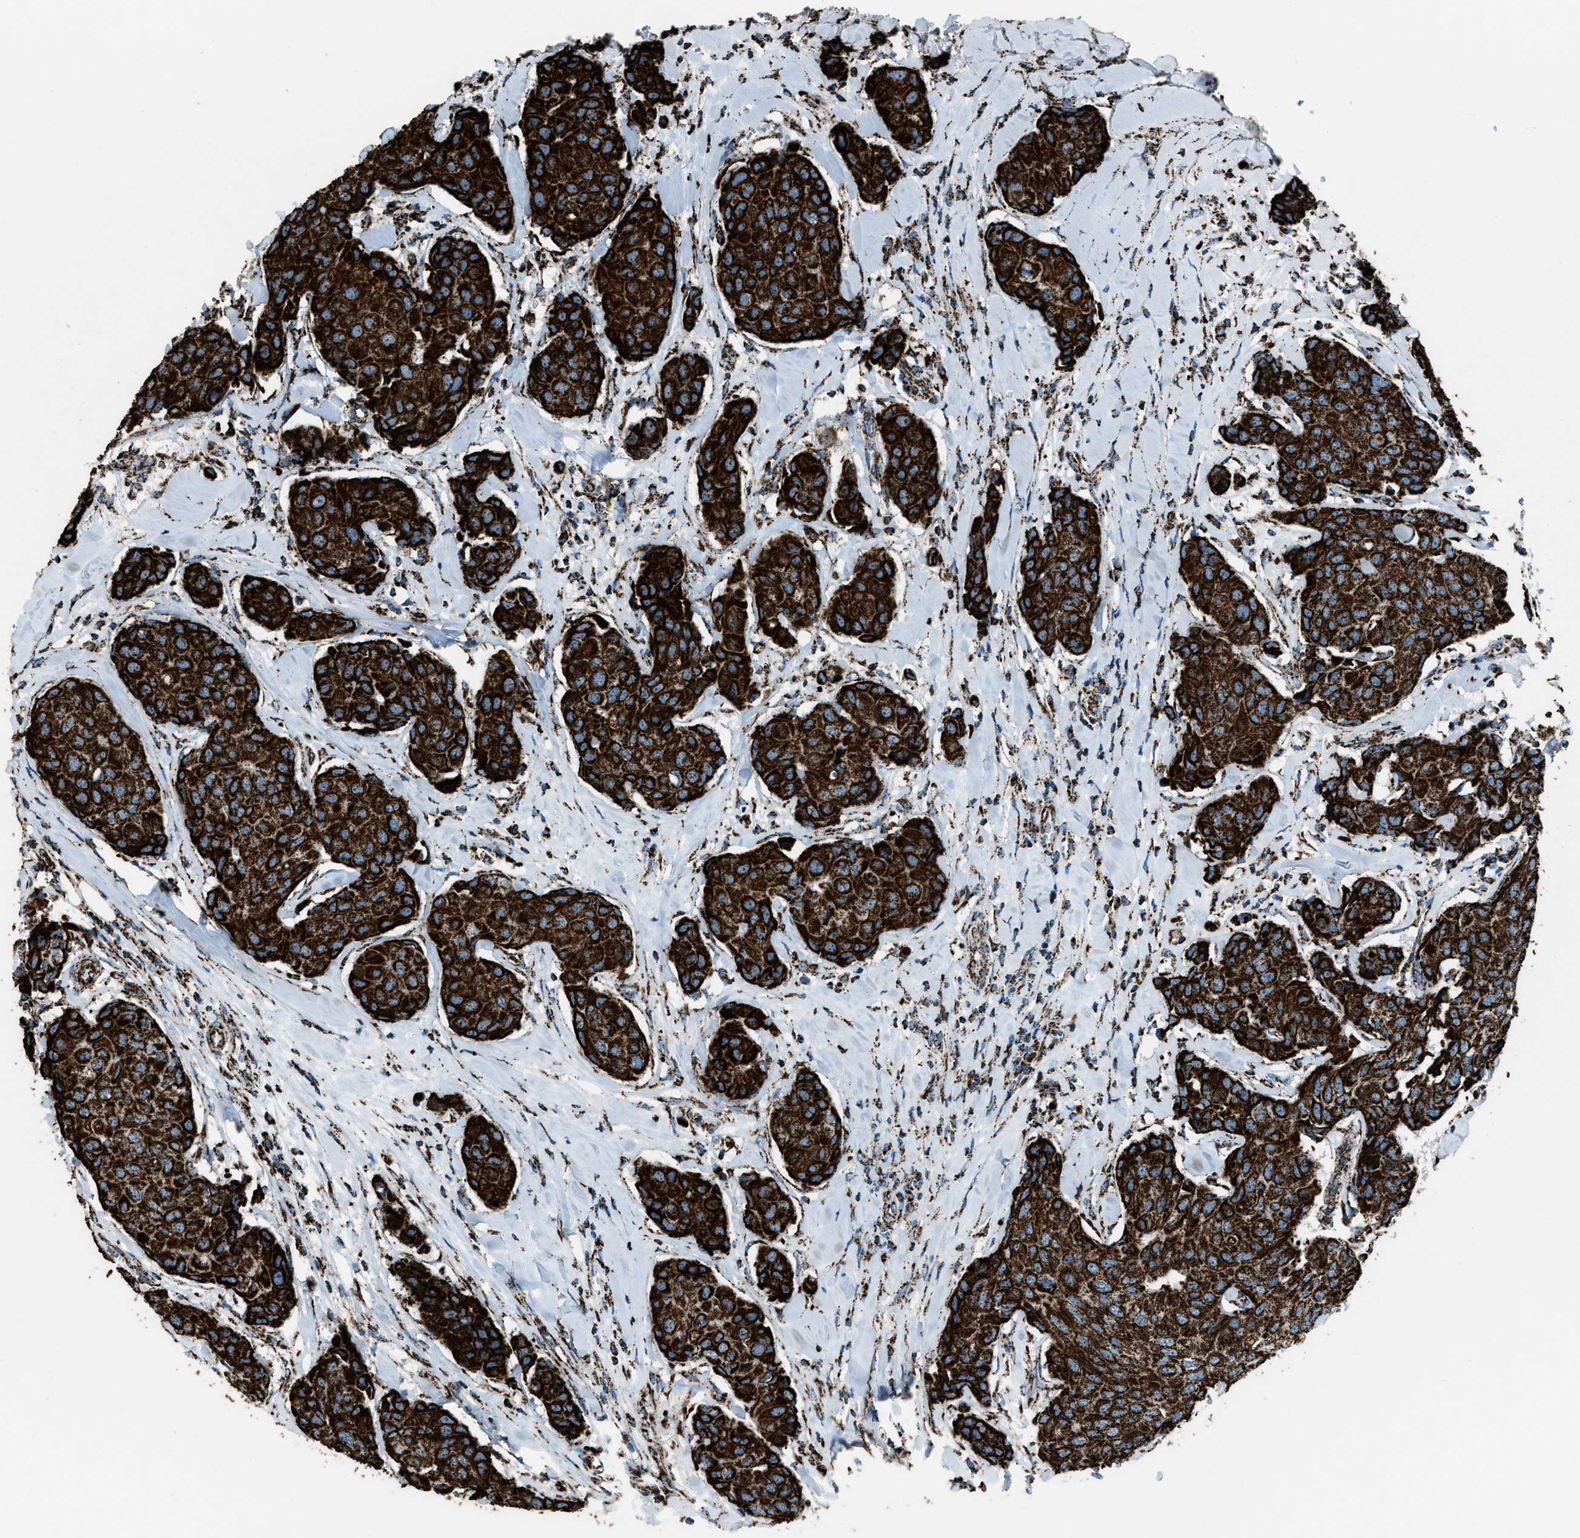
{"staining": {"intensity": "strong", "quantity": ">75%", "location": "cytoplasmic/membranous"}, "tissue": "breast cancer", "cell_type": "Tumor cells", "image_type": "cancer", "snomed": [{"axis": "morphology", "description": "Duct carcinoma"}, {"axis": "topography", "description": "Breast"}], "caption": "Protein staining exhibits strong cytoplasmic/membranous expression in about >75% of tumor cells in invasive ductal carcinoma (breast).", "gene": "MDH2", "patient": {"sex": "female", "age": 80}}